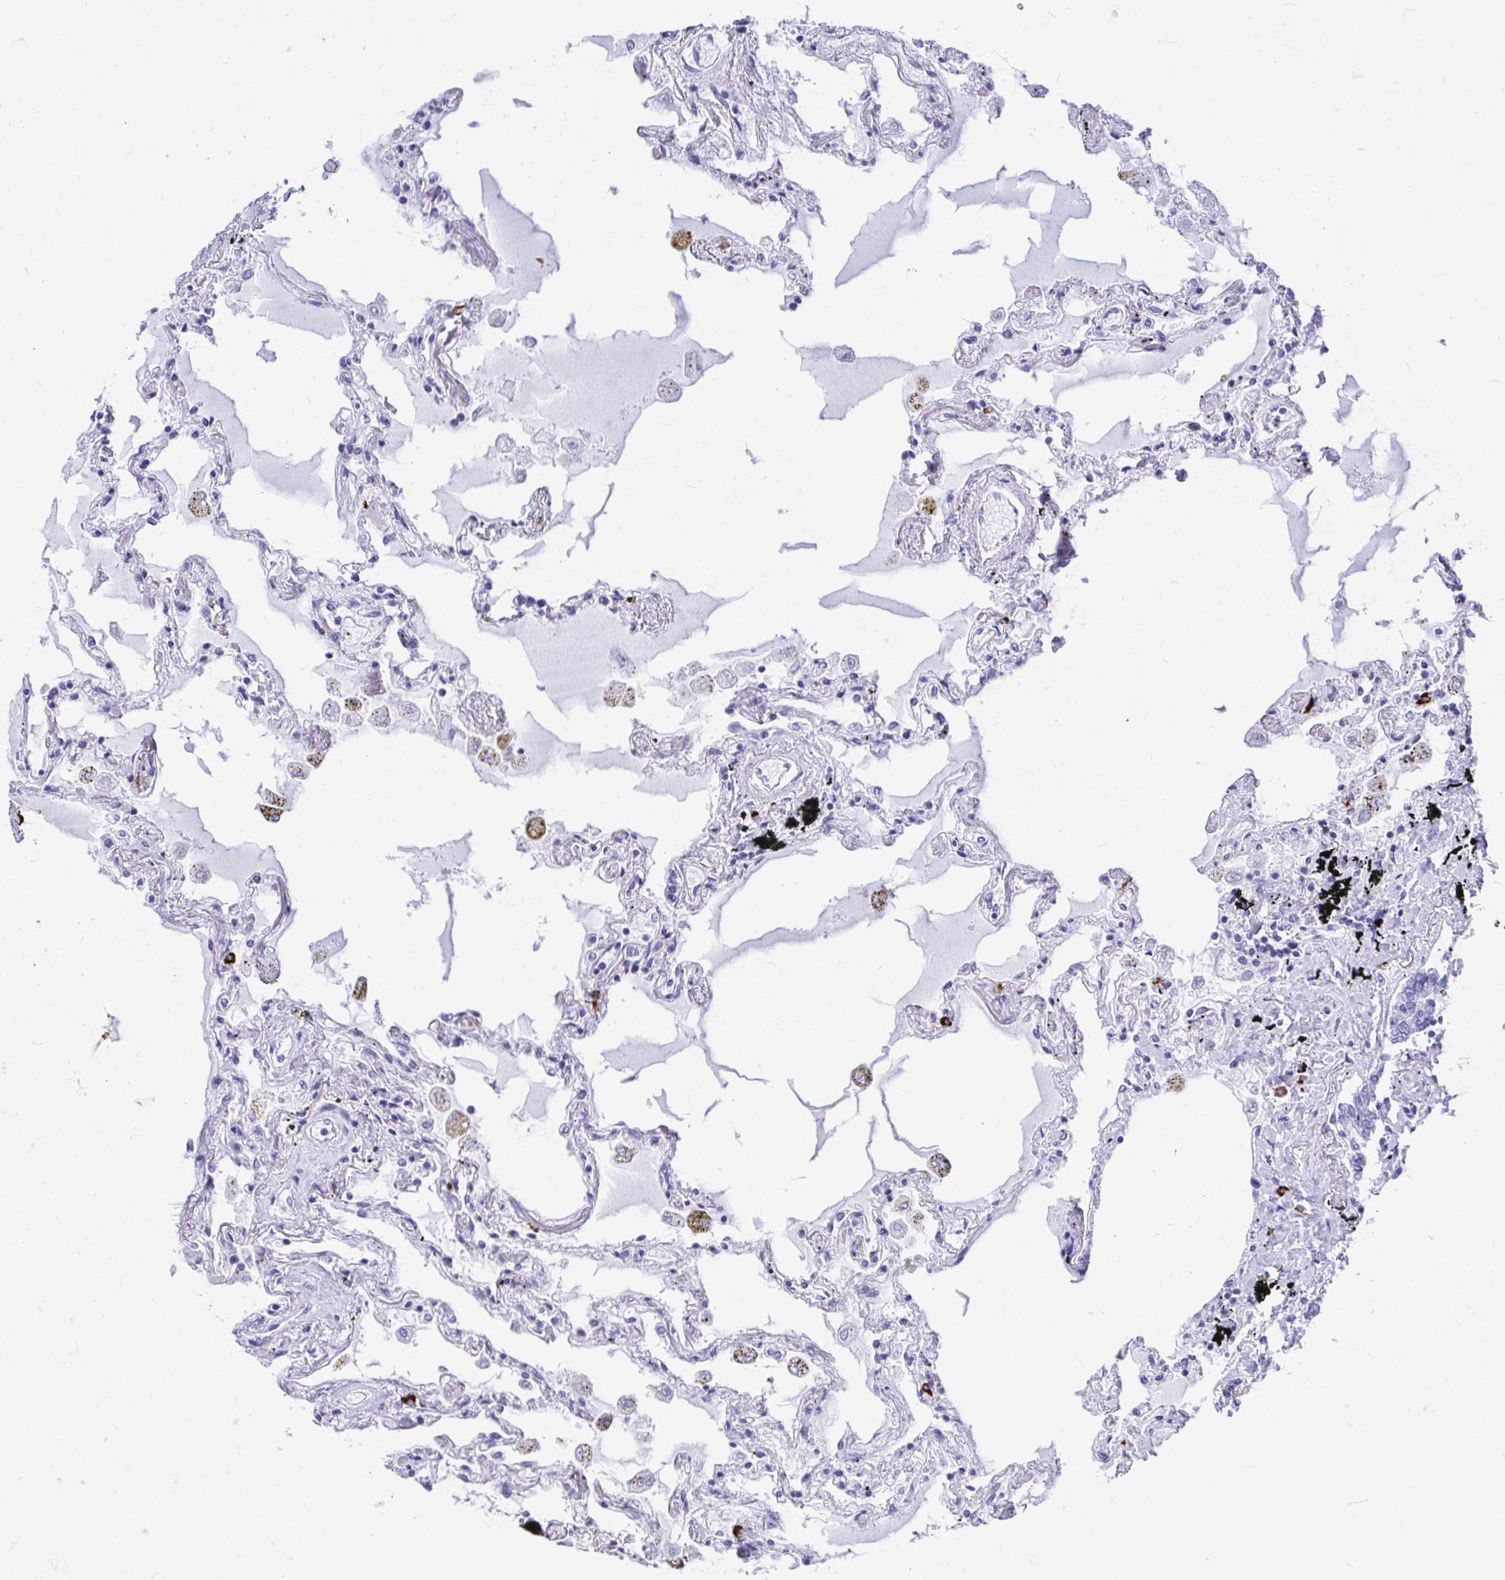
{"staining": {"intensity": "negative", "quantity": "none", "location": "none"}, "tissue": "lung", "cell_type": "Alveolar cells", "image_type": "normal", "snomed": [{"axis": "morphology", "description": "Normal tissue, NOS"}, {"axis": "morphology", "description": "Adenocarcinoma, NOS"}, {"axis": "topography", "description": "Cartilage tissue"}, {"axis": "topography", "description": "Lung"}], "caption": "Immunohistochemistry (IHC) histopathology image of unremarkable lung: human lung stained with DAB (3,3'-diaminobenzidine) demonstrates no significant protein expression in alveolar cells.", "gene": "SHISA8", "patient": {"sex": "female", "age": 67}}